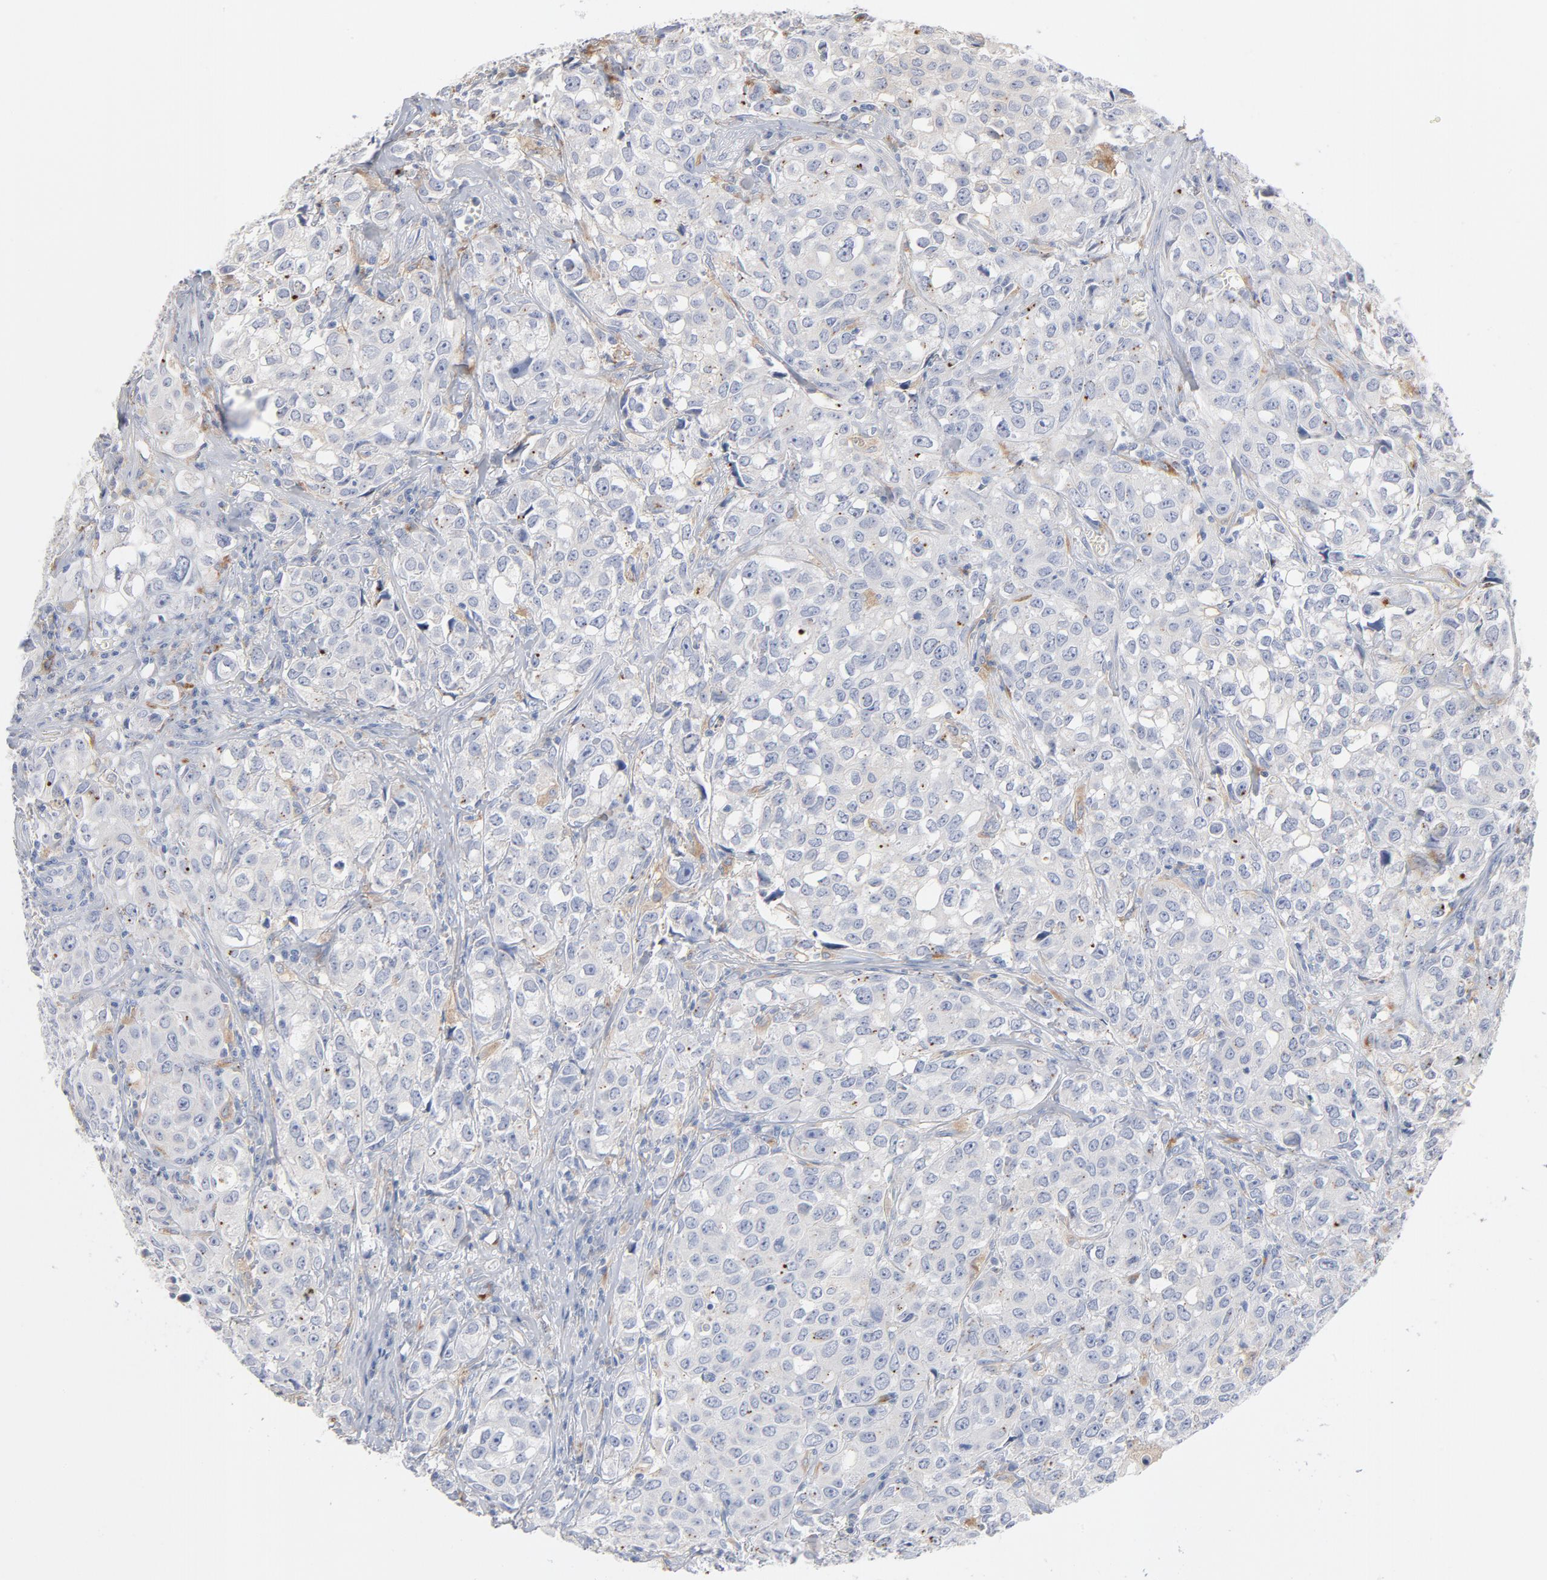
{"staining": {"intensity": "weak", "quantity": "<25%", "location": "cytoplasmic/membranous"}, "tissue": "urothelial cancer", "cell_type": "Tumor cells", "image_type": "cancer", "snomed": [{"axis": "morphology", "description": "Urothelial carcinoma, High grade"}, {"axis": "topography", "description": "Urinary bladder"}], "caption": "The micrograph displays no staining of tumor cells in urothelial cancer. (Immunohistochemistry (ihc), brightfield microscopy, high magnification).", "gene": "LTBP2", "patient": {"sex": "female", "age": 75}}